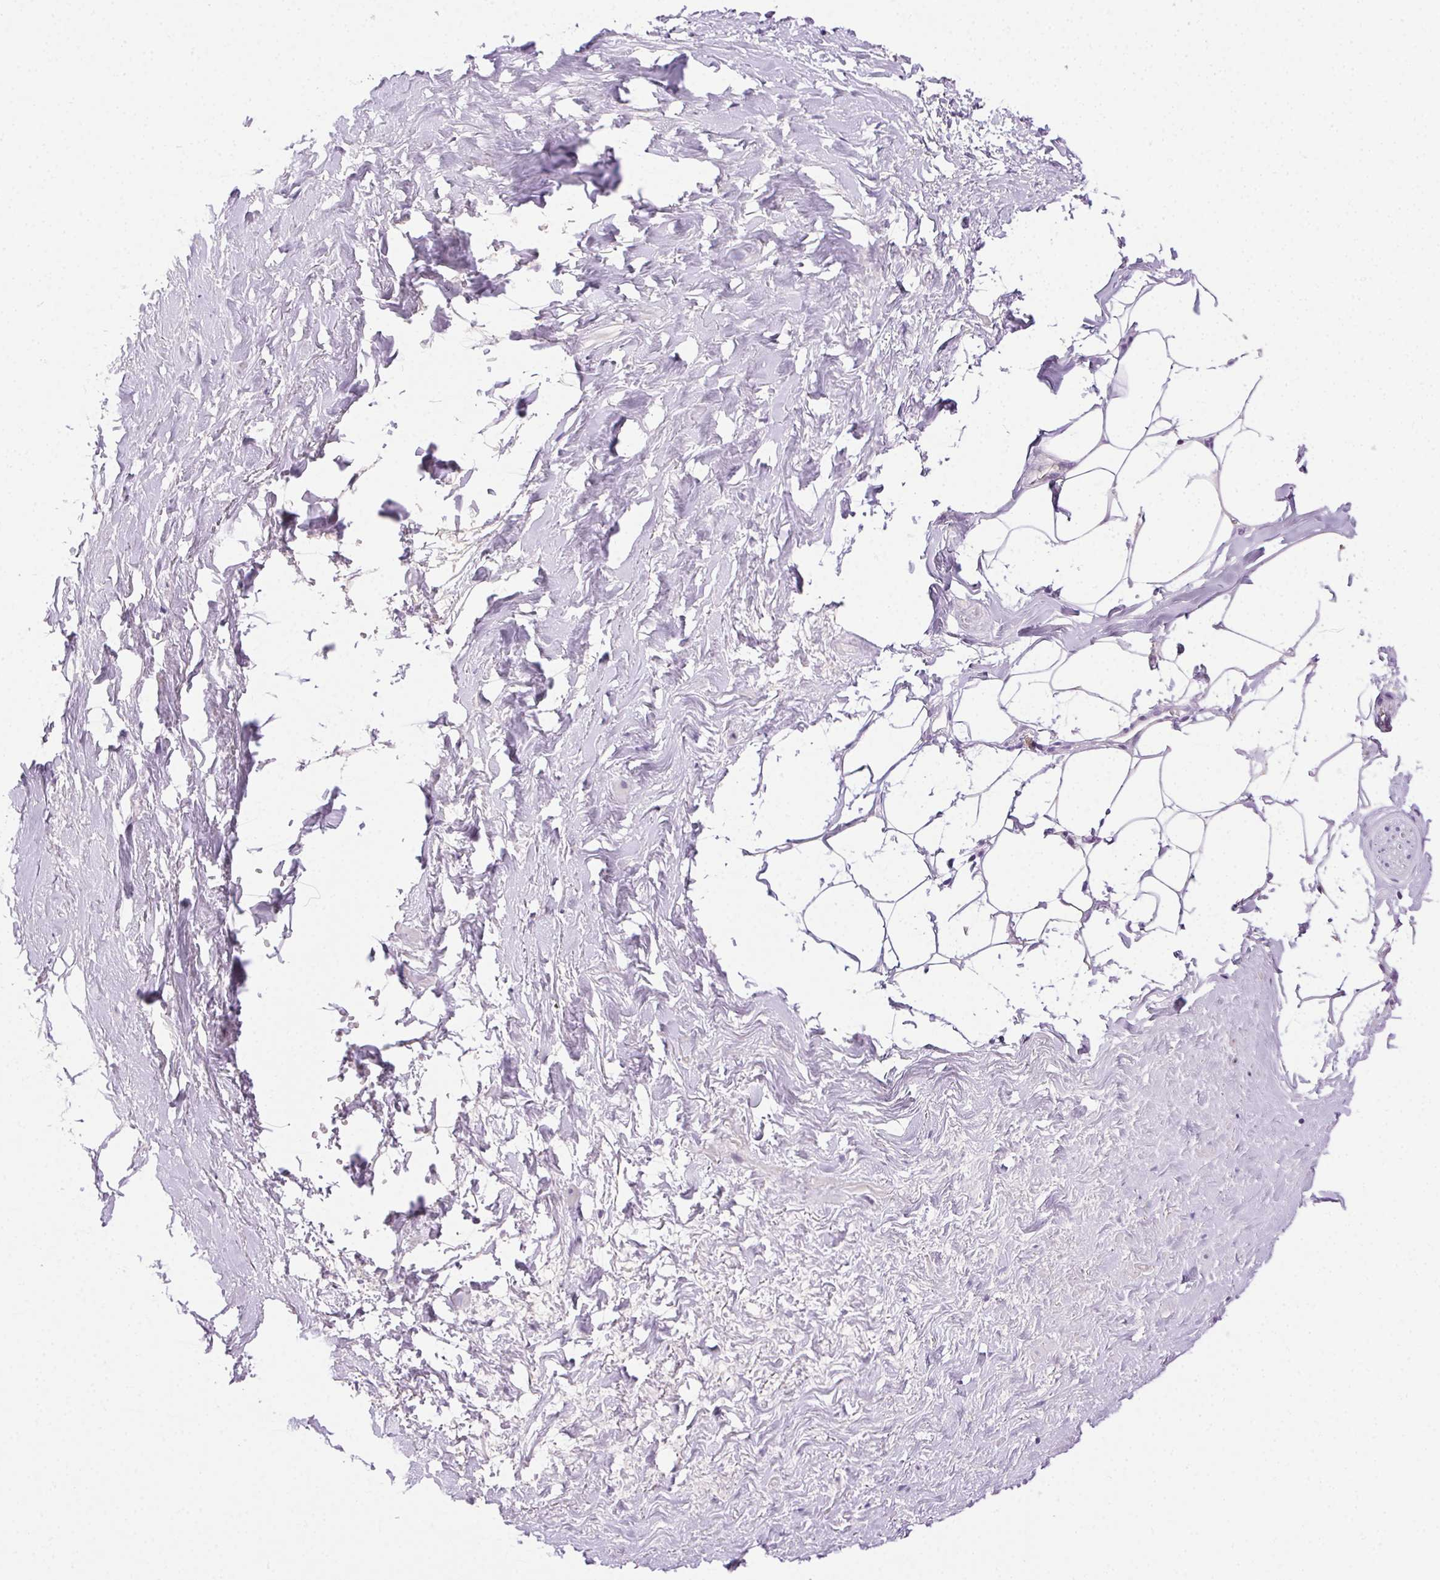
{"staining": {"intensity": "negative", "quantity": "none", "location": "none"}, "tissue": "adipose tissue", "cell_type": "Adipocytes", "image_type": "normal", "snomed": [{"axis": "morphology", "description": "Normal tissue, NOS"}, {"axis": "topography", "description": "Prostate"}, {"axis": "topography", "description": "Peripheral nerve tissue"}], "caption": "IHC photomicrograph of benign adipose tissue: human adipose tissue stained with DAB (3,3'-diaminobenzidine) exhibits no significant protein positivity in adipocytes.", "gene": "CLDN10", "patient": {"sex": "male", "age": 55}}